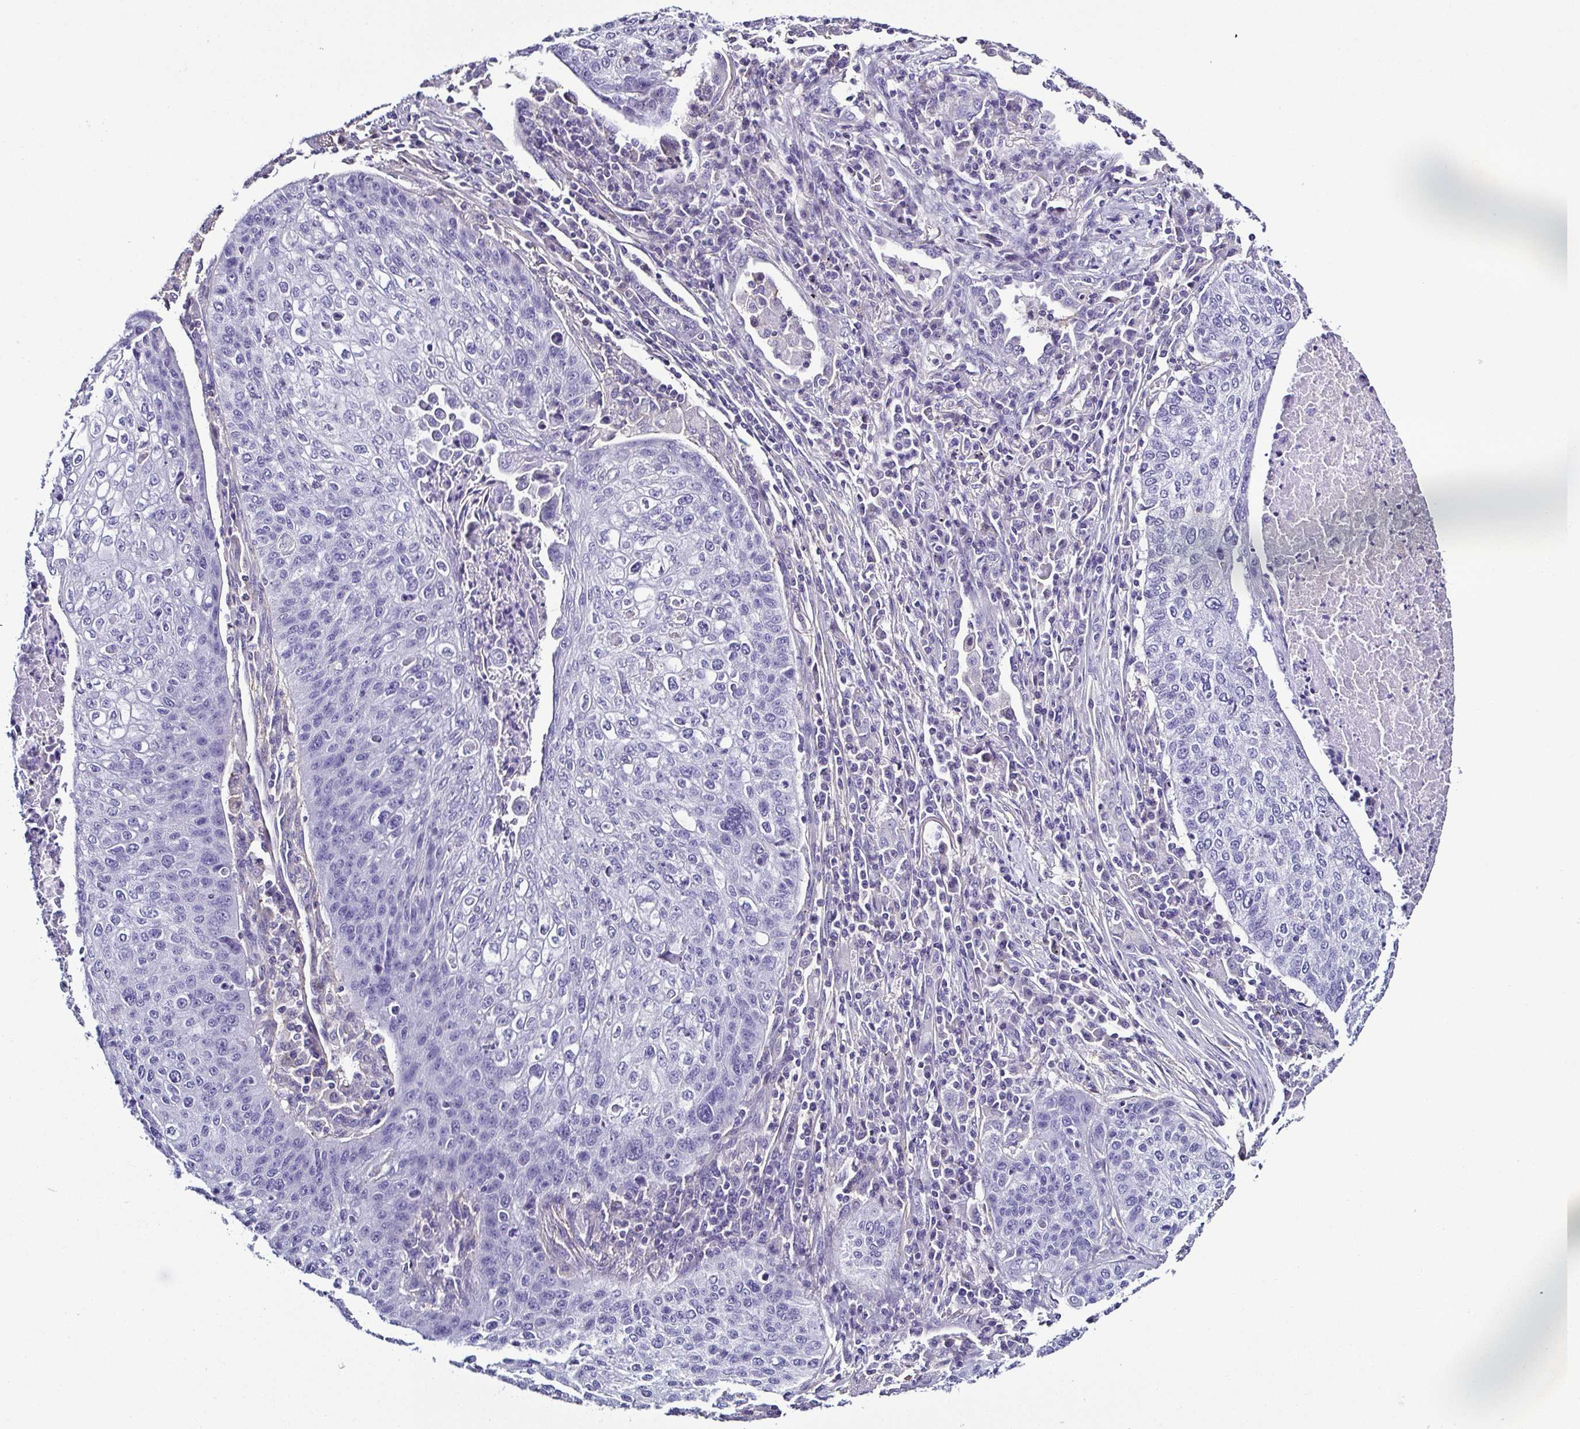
{"staining": {"intensity": "negative", "quantity": "none", "location": "none"}, "tissue": "lung cancer", "cell_type": "Tumor cells", "image_type": "cancer", "snomed": [{"axis": "morphology", "description": "Squamous cell carcinoma, NOS"}, {"axis": "topography", "description": "Lung"}], "caption": "Tumor cells show no significant staining in lung cancer (squamous cell carcinoma).", "gene": "TNNT2", "patient": {"sex": "male", "age": 63}}